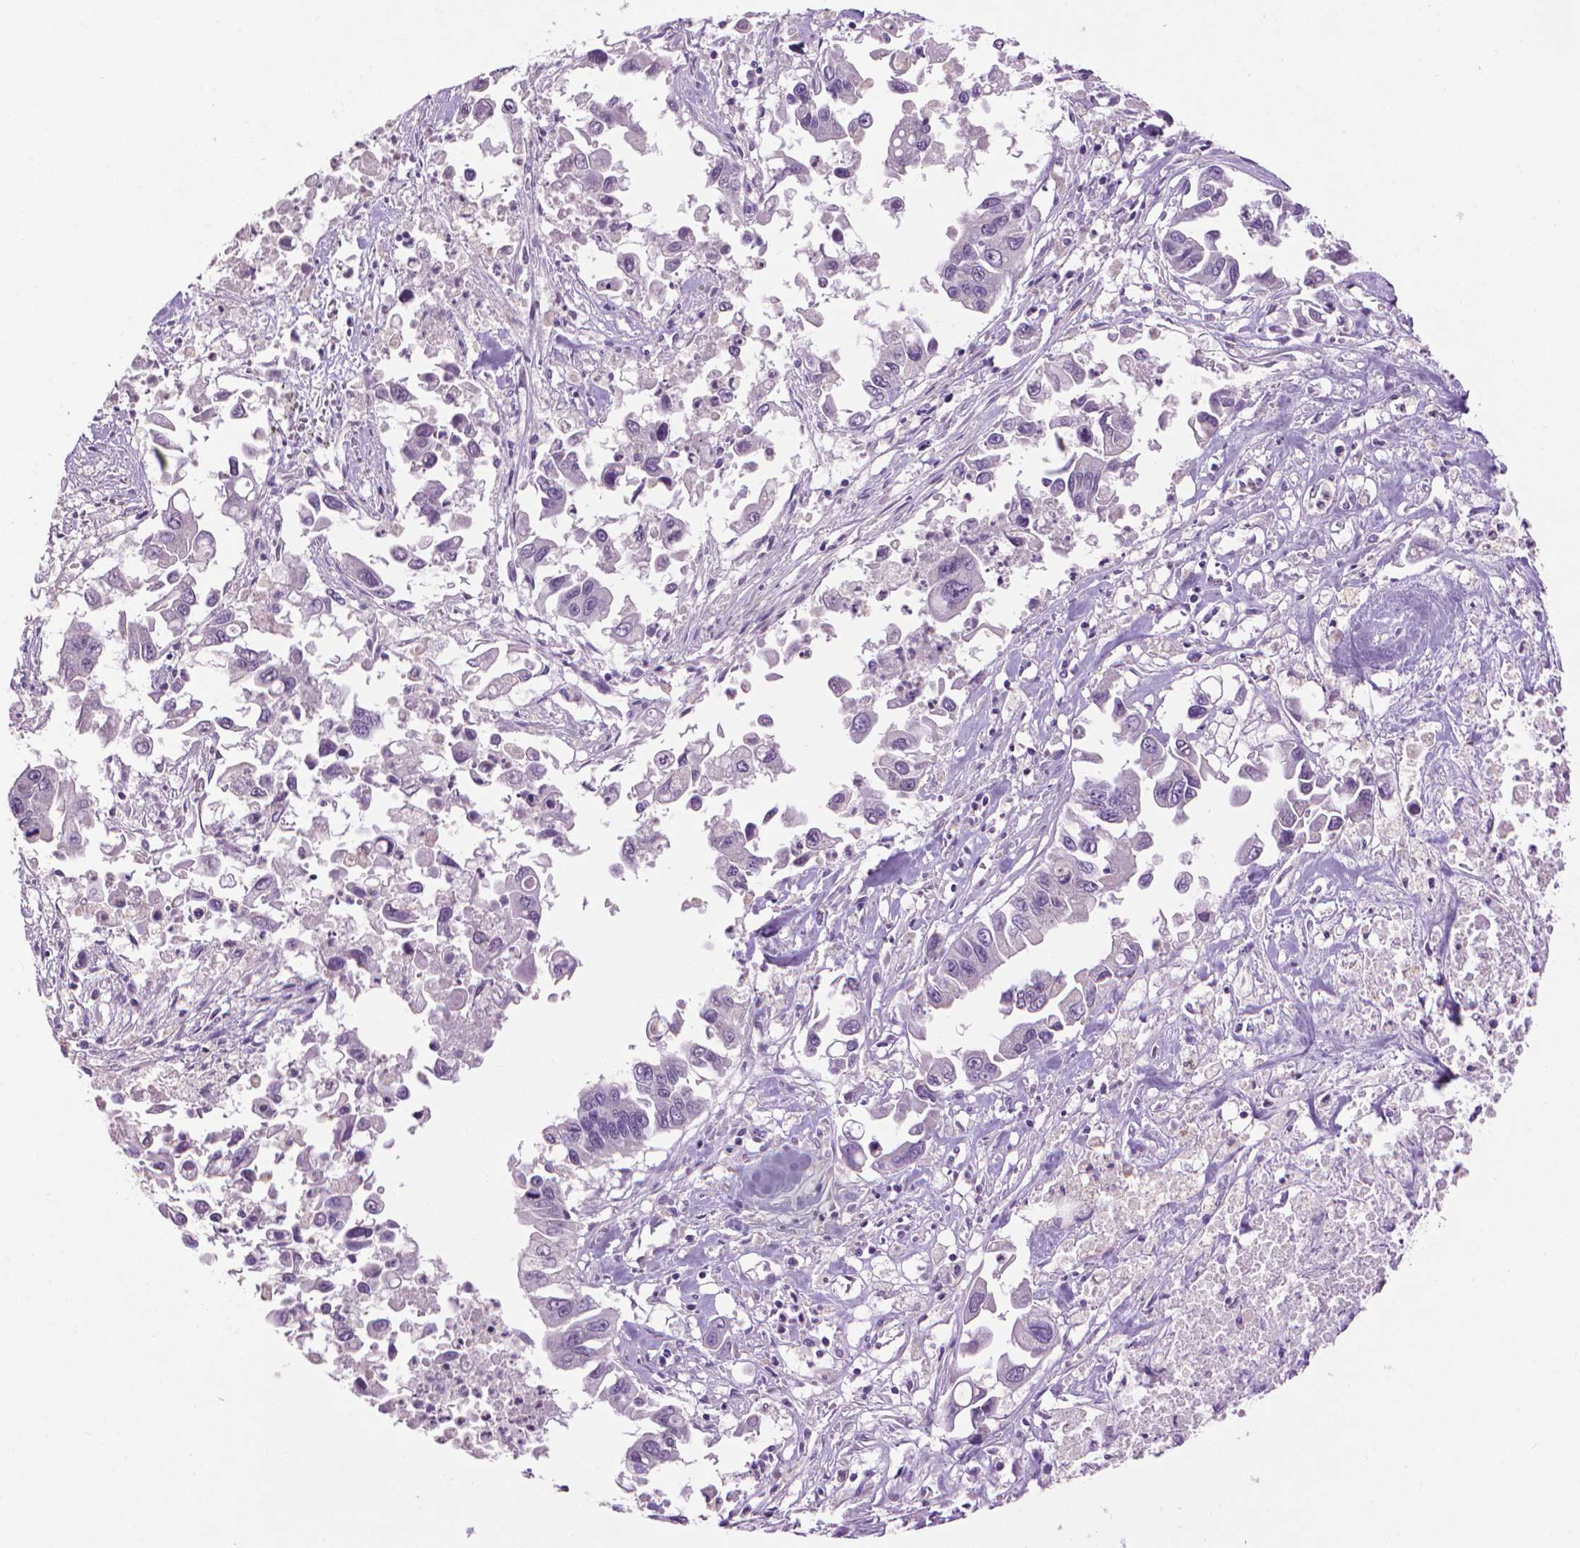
{"staining": {"intensity": "negative", "quantity": "none", "location": "none"}, "tissue": "pancreatic cancer", "cell_type": "Tumor cells", "image_type": "cancer", "snomed": [{"axis": "morphology", "description": "Adenocarcinoma, NOS"}, {"axis": "topography", "description": "Pancreas"}], "caption": "This is an IHC image of human pancreatic cancer. There is no expression in tumor cells.", "gene": "CDKN2D", "patient": {"sex": "female", "age": 83}}